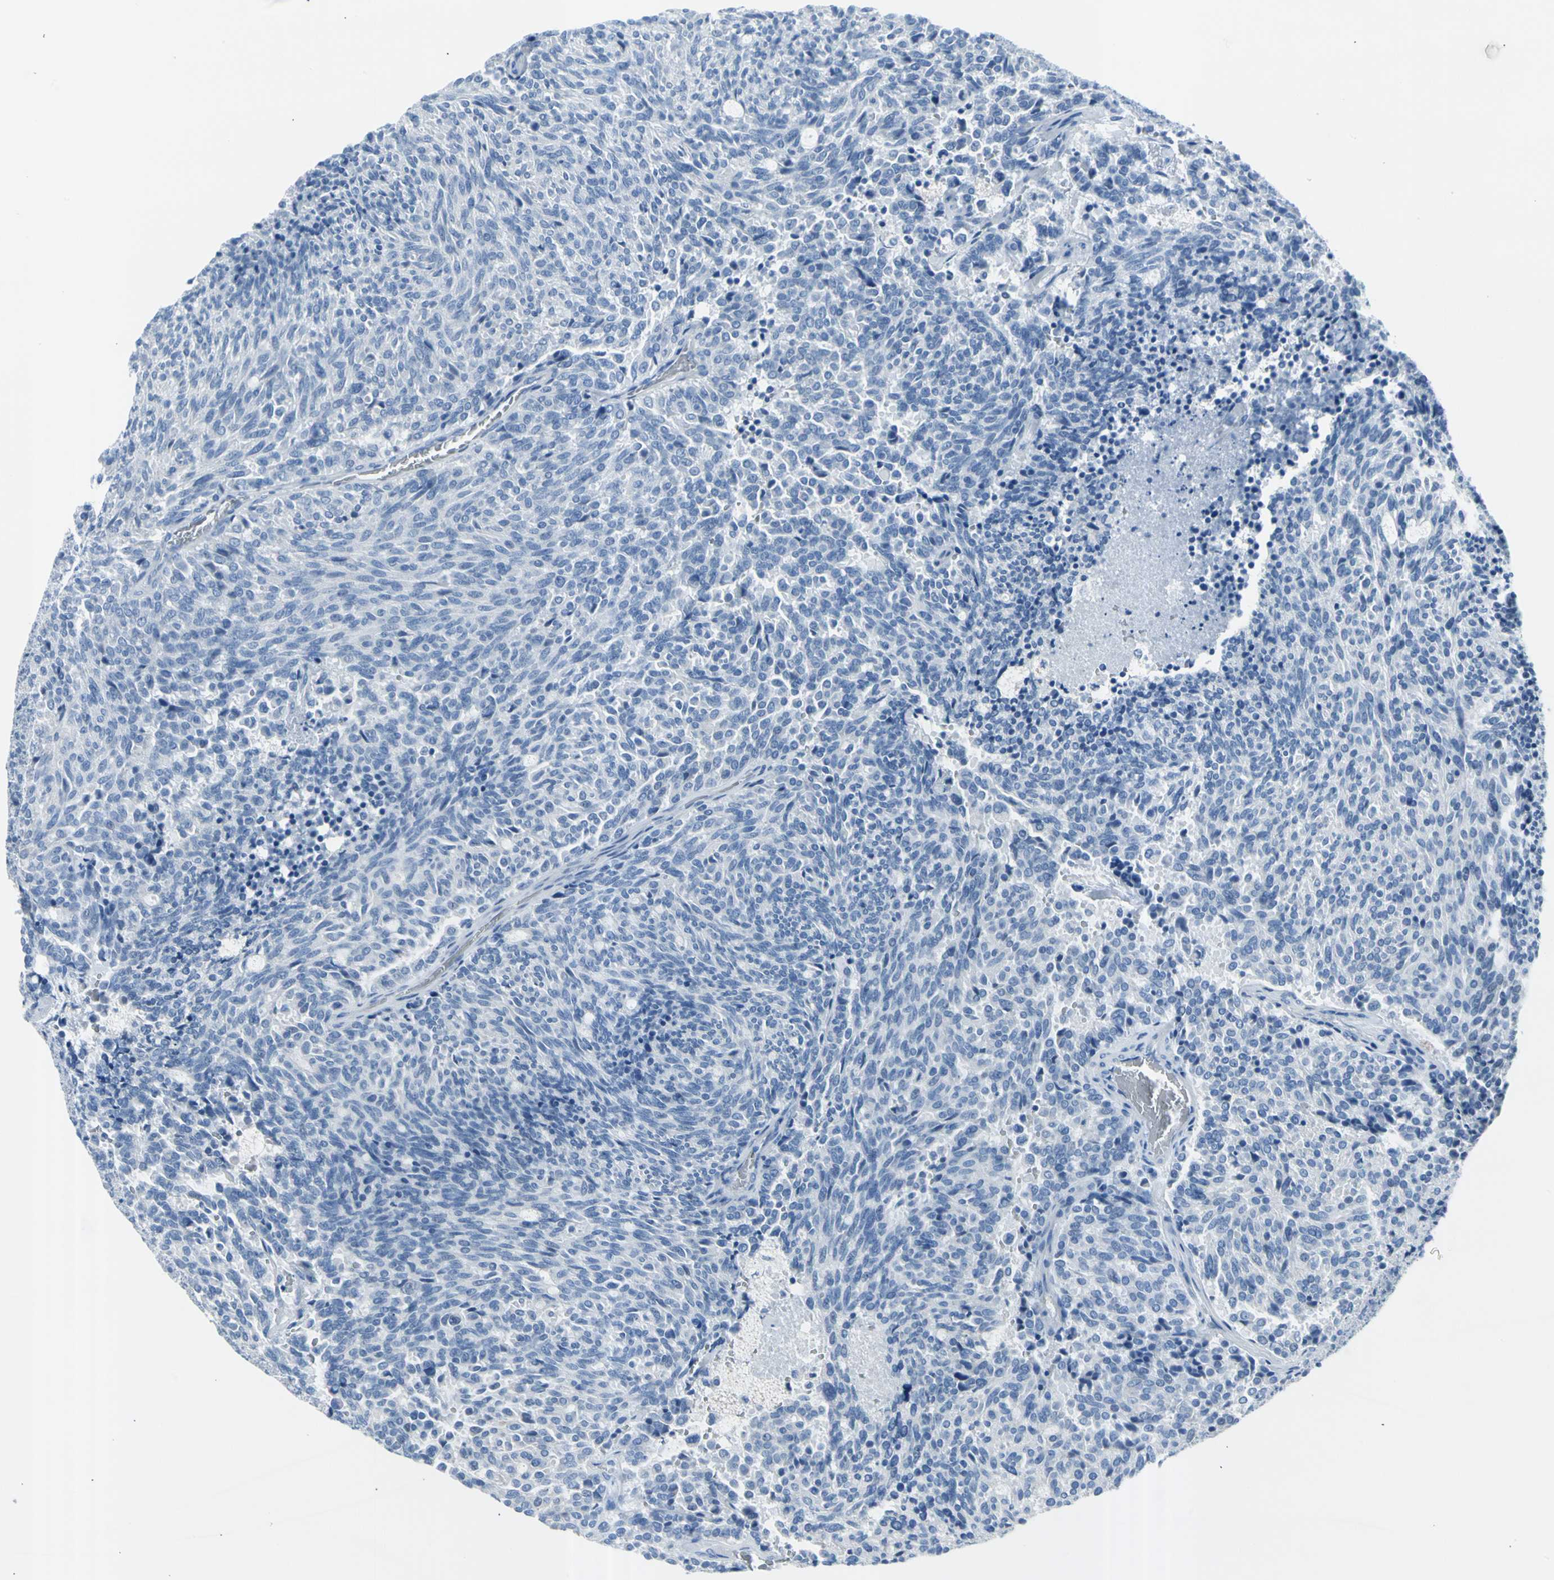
{"staining": {"intensity": "negative", "quantity": "none", "location": "none"}, "tissue": "carcinoid", "cell_type": "Tumor cells", "image_type": "cancer", "snomed": [{"axis": "morphology", "description": "Carcinoid, malignant, NOS"}, {"axis": "topography", "description": "Pancreas"}], "caption": "An immunohistochemistry micrograph of carcinoid (malignant) is shown. There is no staining in tumor cells of carcinoid (malignant).", "gene": "TPO", "patient": {"sex": "female", "age": 54}}